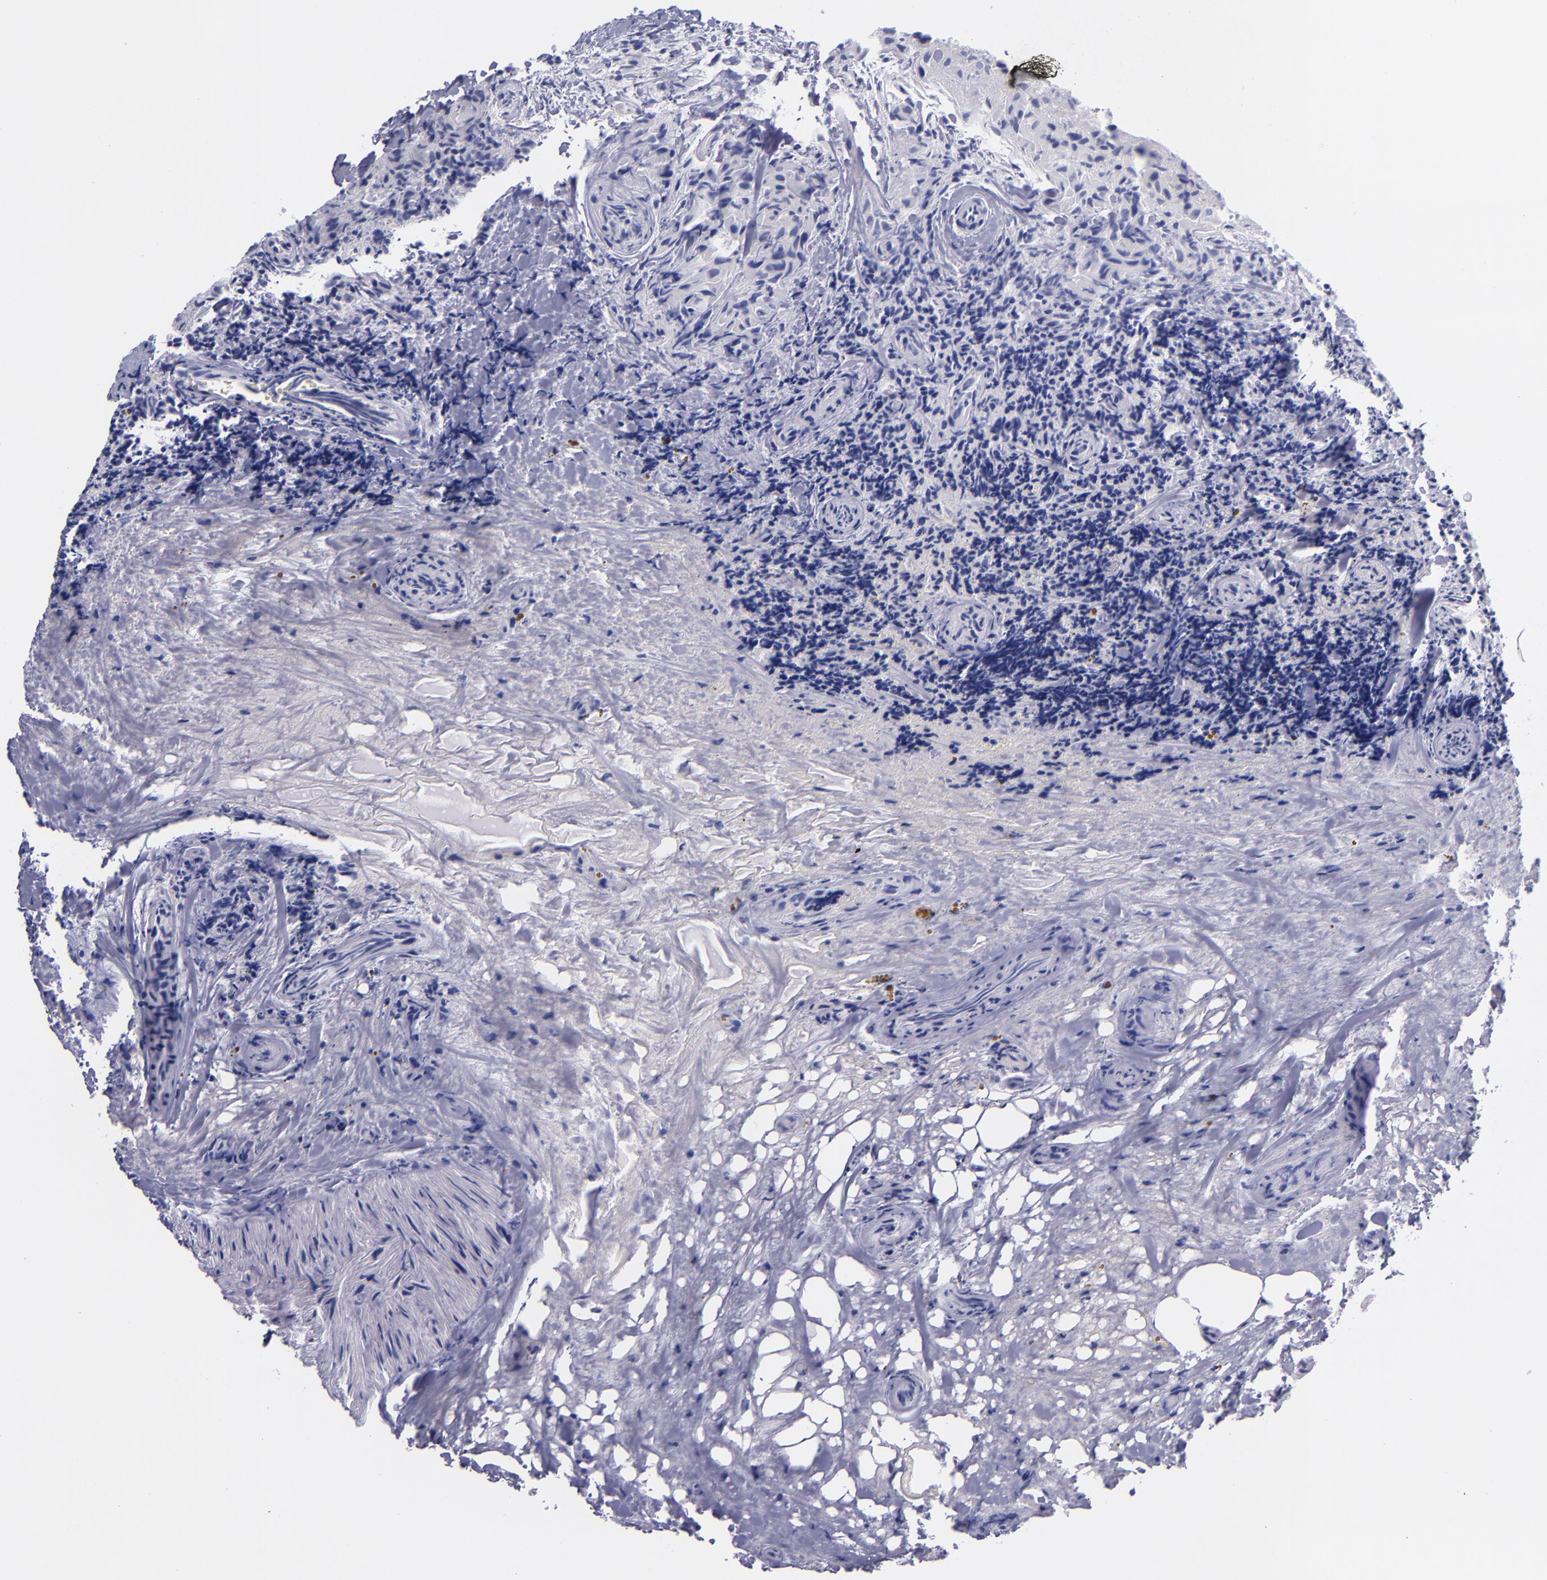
{"staining": {"intensity": "negative", "quantity": "none", "location": "none"}, "tissue": "thyroid cancer", "cell_type": "Tumor cells", "image_type": "cancer", "snomed": [{"axis": "morphology", "description": "Papillary adenocarcinoma, NOS"}, {"axis": "topography", "description": "Thyroid gland"}], "caption": "The photomicrograph exhibits no staining of tumor cells in papillary adenocarcinoma (thyroid).", "gene": "SV2A", "patient": {"sex": "female", "age": 71}}